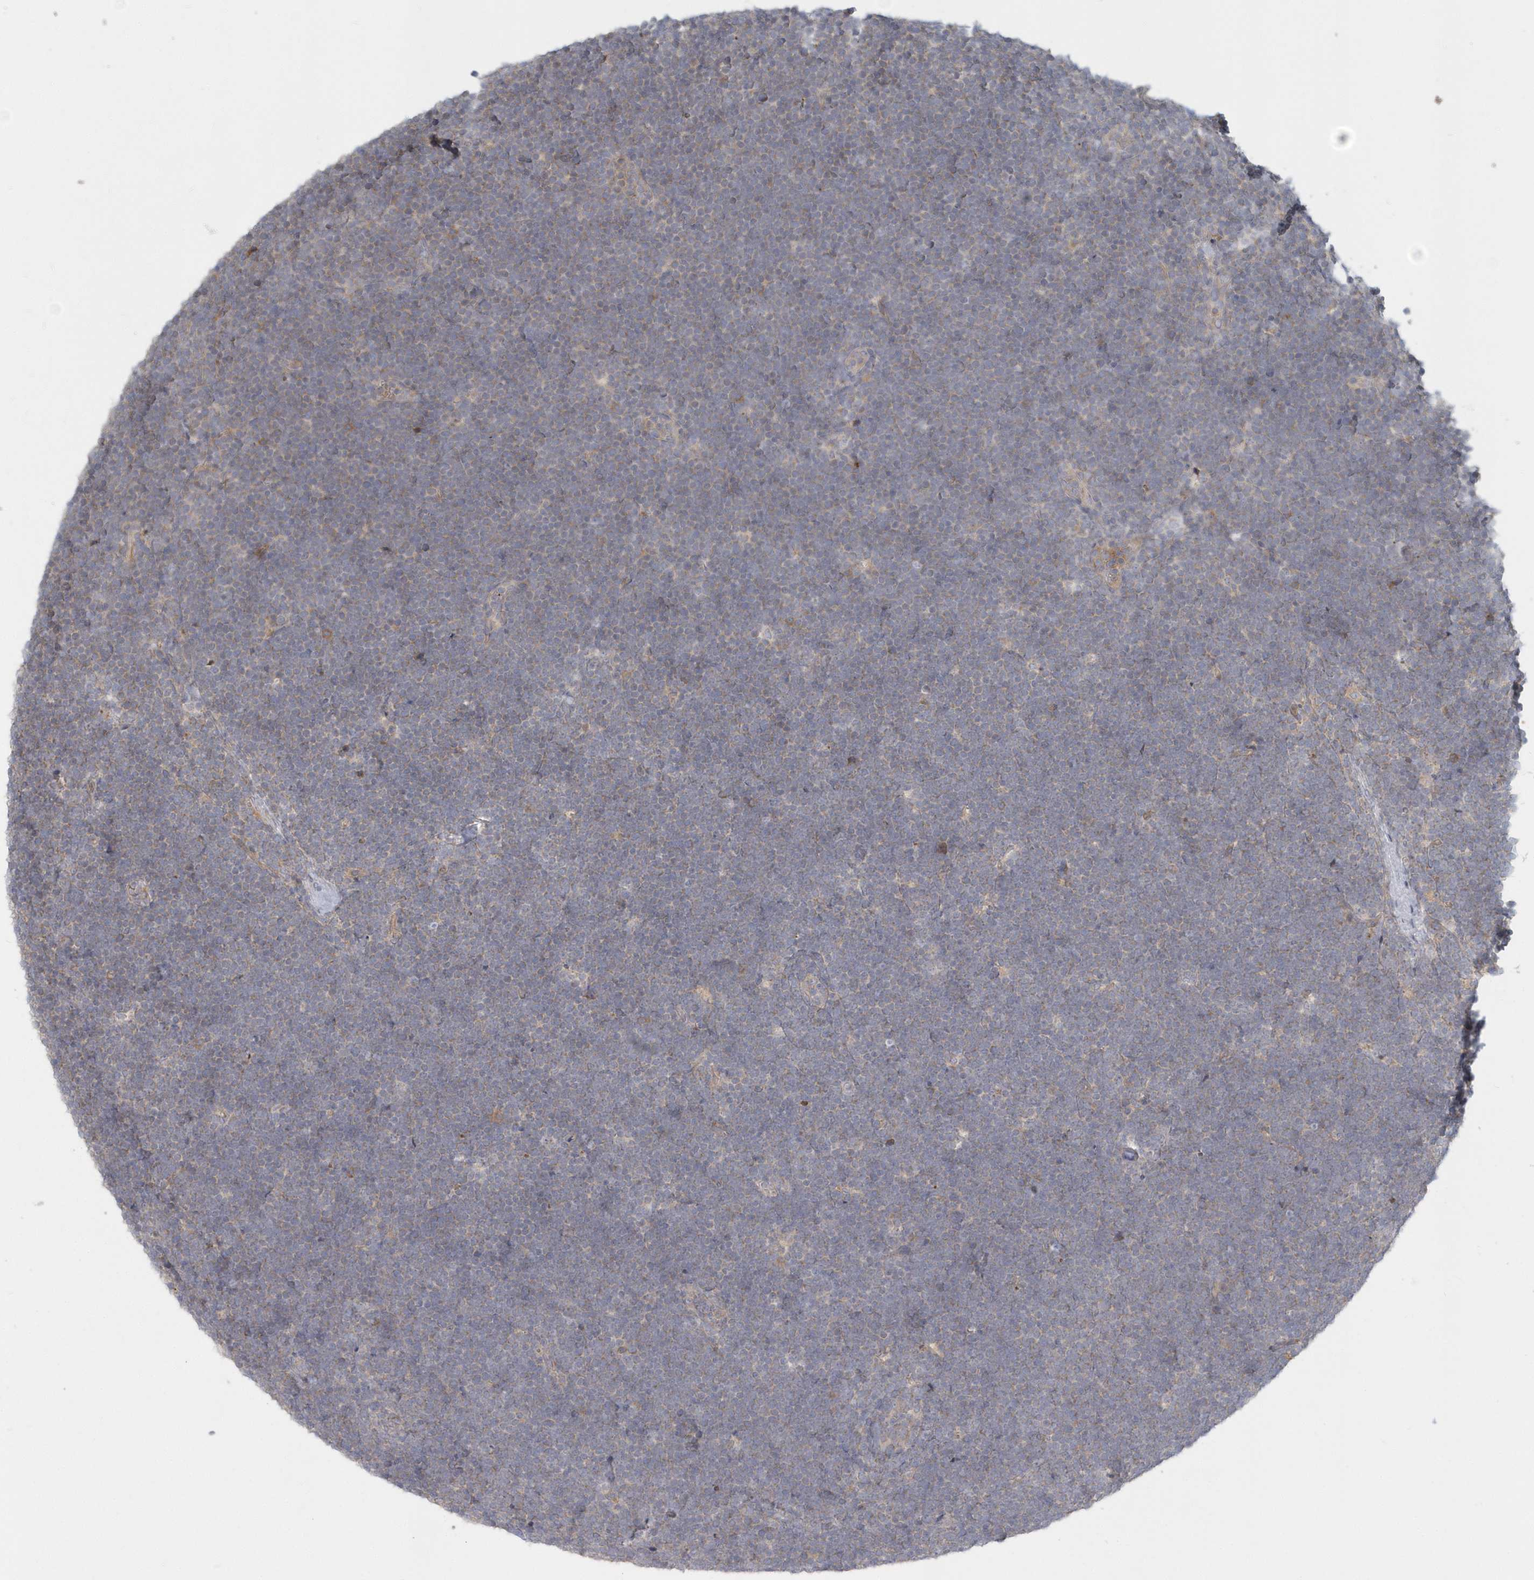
{"staining": {"intensity": "negative", "quantity": "none", "location": "none"}, "tissue": "lymphoma", "cell_type": "Tumor cells", "image_type": "cancer", "snomed": [{"axis": "morphology", "description": "Malignant lymphoma, non-Hodgkin's type, High grade"}, {"axis": "topography", "description": "Lymph node"}], "caption": "IHC micrograph of neoplastic tissue: human malignant lymphoma, non-Hodgkin's type (high-grade) stained with DAB (3,3'-diaminobenzidine) shows no significant protein positivity in tumor cells.", "gene": "NAPB", "patient": {"sex": "male", "age": 13}}